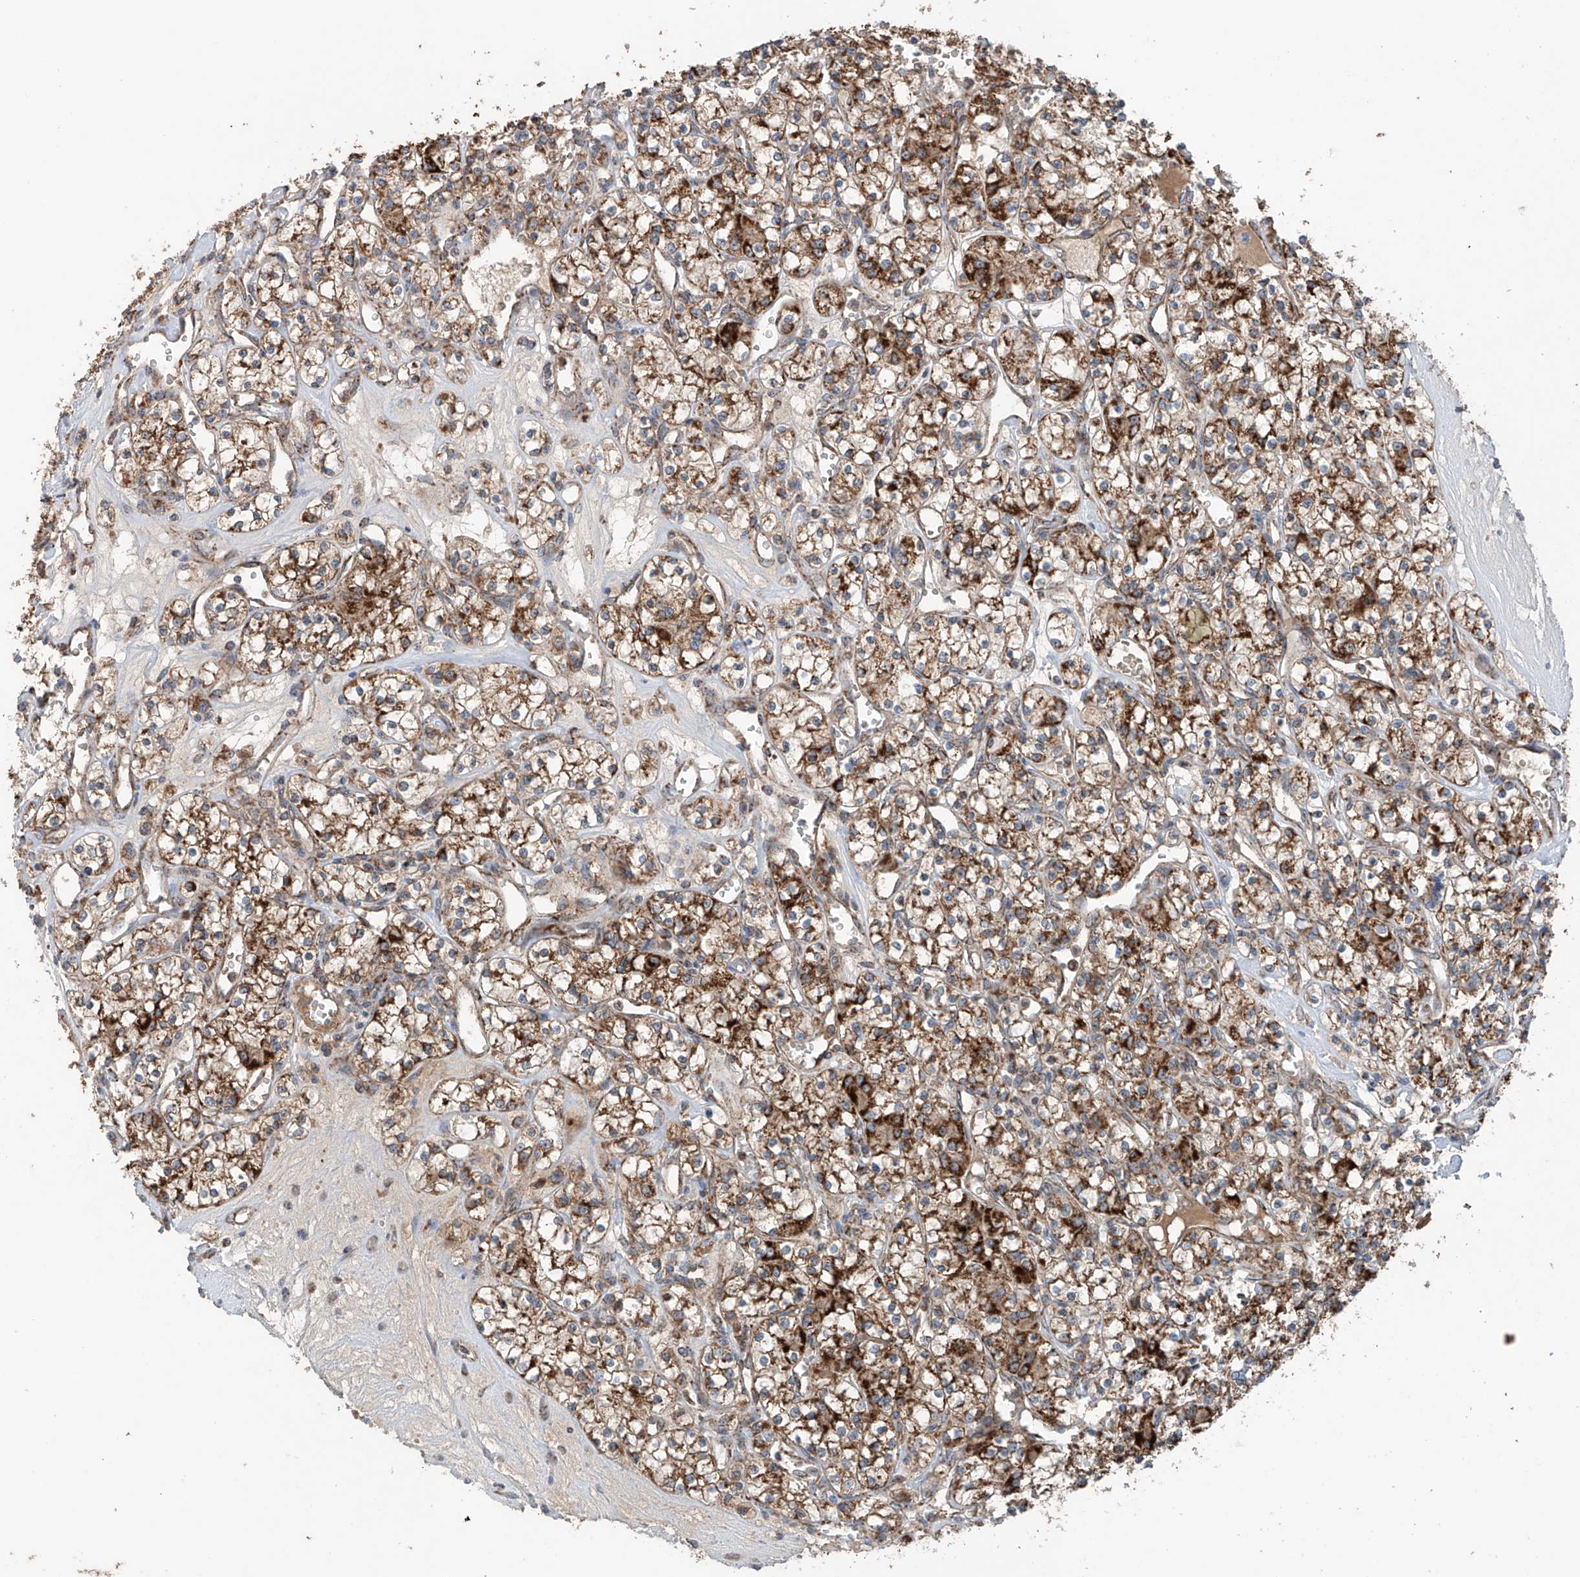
{"staining": {"intensity": "strong", "quantity": "25%-75%", "location": "cytoplasmic/membranous"}, "tissue": "renal cancer", "cell_type": "Tumor cells", "image_type": "cancer", "snomed": [{"axis": "morphology", "description": "Adenocarcinoma, NOS"}, {"axis": "topography", "description": "Kidney"}], "caption": "About 25%-75% of tumor cells in human renal adenocarcinoma show strong cytoplasmic/membranous protein positivity as visualized by brown immunohistochemical staining.", "gene": "SAMD3", "patient": {"sex": "female", "age": 59}}